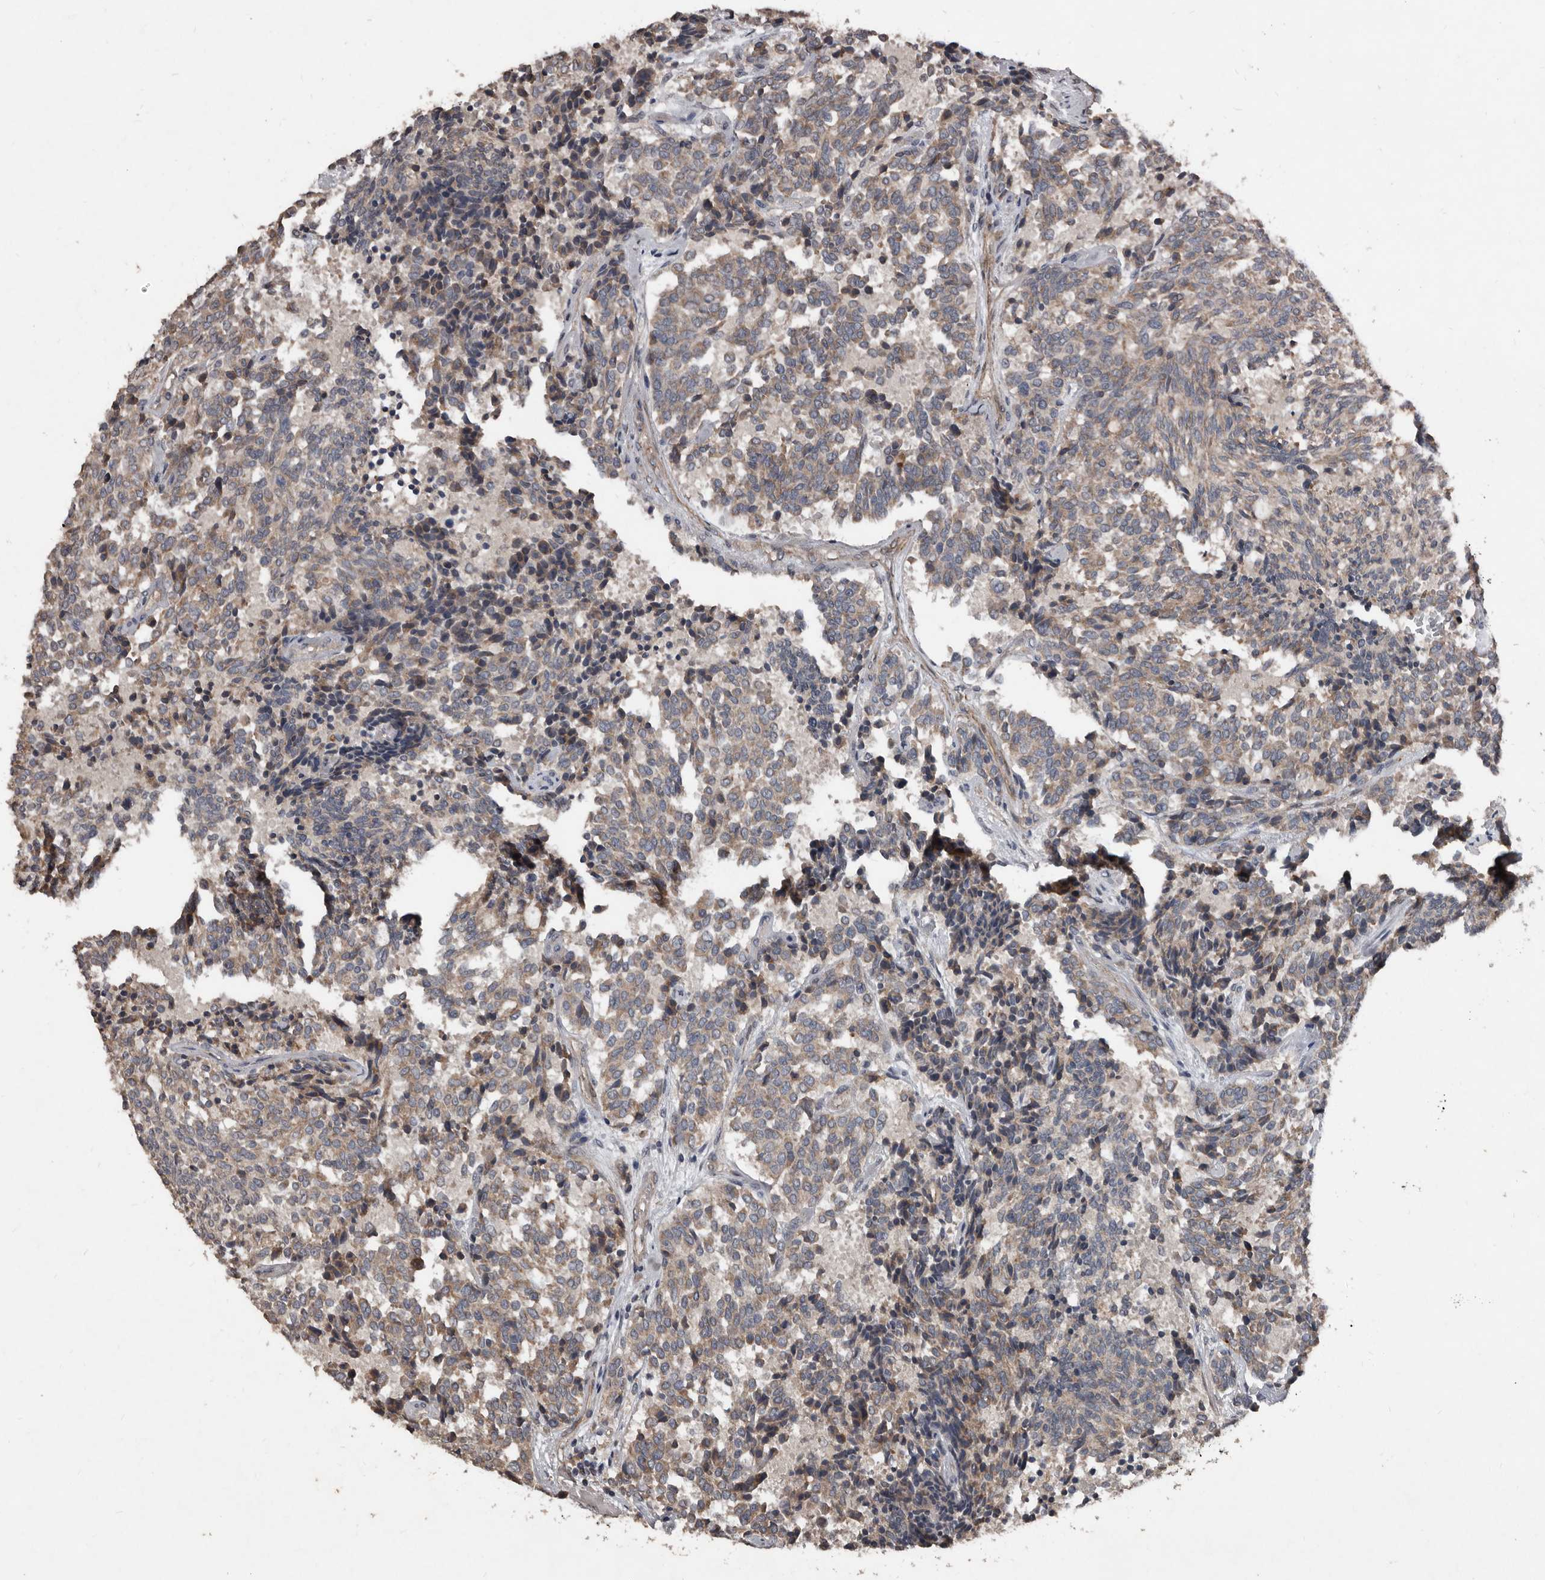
{"staining": {"intensity": "weak", "quantity": ">75%", "location": "cytoplasmic/membranous"}, "tissue": "carcinoid", "cell_type": "Tumor cells", "image_type": "cancer", "snomed": [{"axis": "morphology", "description": "Carcinoid, malignant, NOS"}, {"axis": "topography", "description": "Pancreas"}], "caption": "Carcinoid tissue shows weak cytoplasmic/membranous positivity in about >75% of tumor cells, visualized by immunohistochemistry.", "gene": "GREB1", "patient": {"sex": "female", "age": 54}}